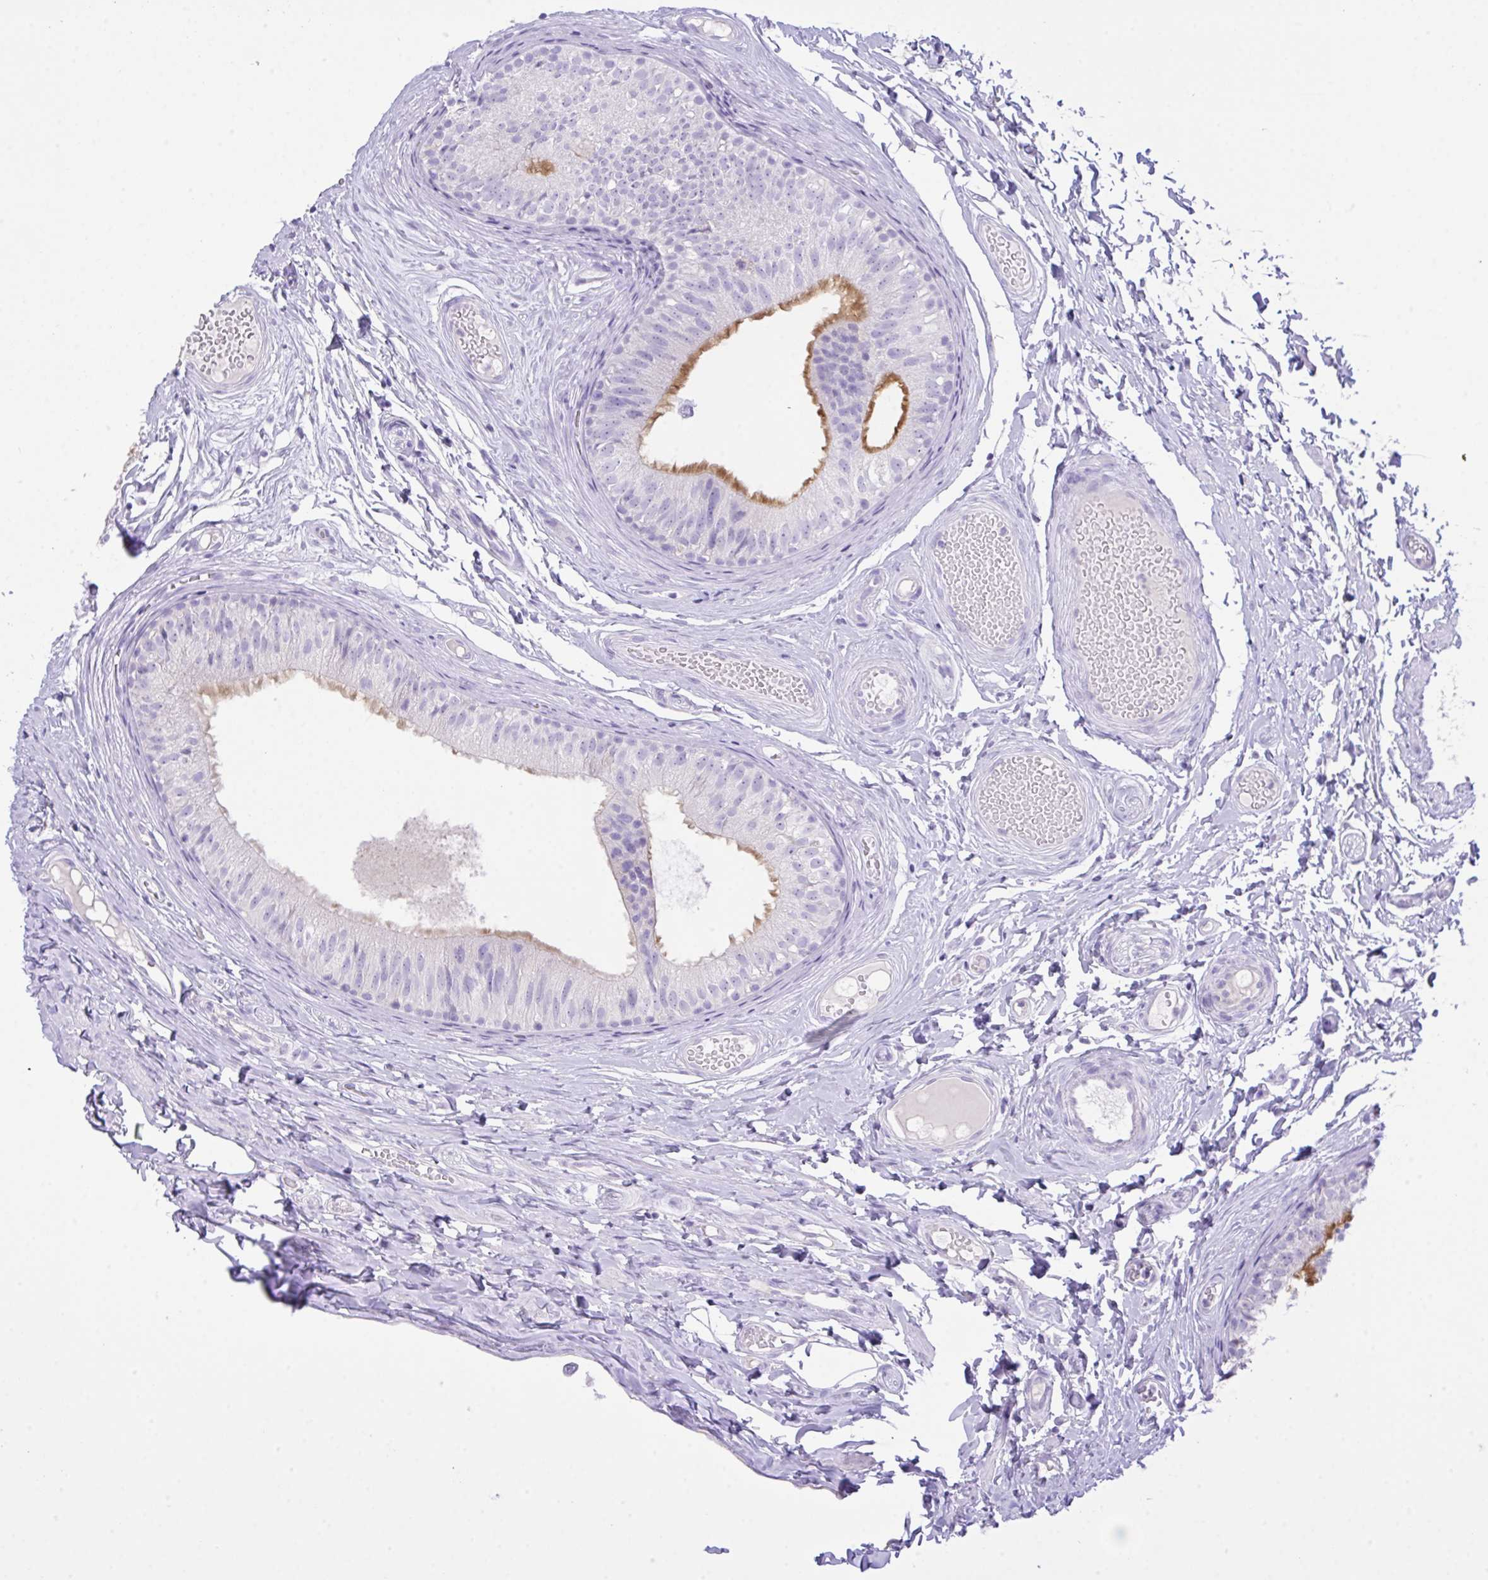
{"staining": {"intensity": "strong", "quantity": "25%-75%", "location": "cytoplasmic/membranous"}, "tissue": "epididymis", "cell_type": "Glandular cells", "image_type": "normal", "snomed": [{"axis": "morphology", "description": "Normal tissue, NOS"}, {"axis": "morphology", "description": "Seminoma, NOS"}, {"axis": "topography", "description": "Testis"}, {"axis": "topography", "description": "Epididymis"}], "caption": "Immunohistochemistry (IHC) image of unremarkable epididymis: epididymis stained using IHC reveals high levels of strong protein expression localized specifically in the cytoplasmic/membranous of glandular cells, appearing as a cytoplasmic/membranous brown color.", "gene": "CST11", "patient": {"sex": "male", "age": 34}}